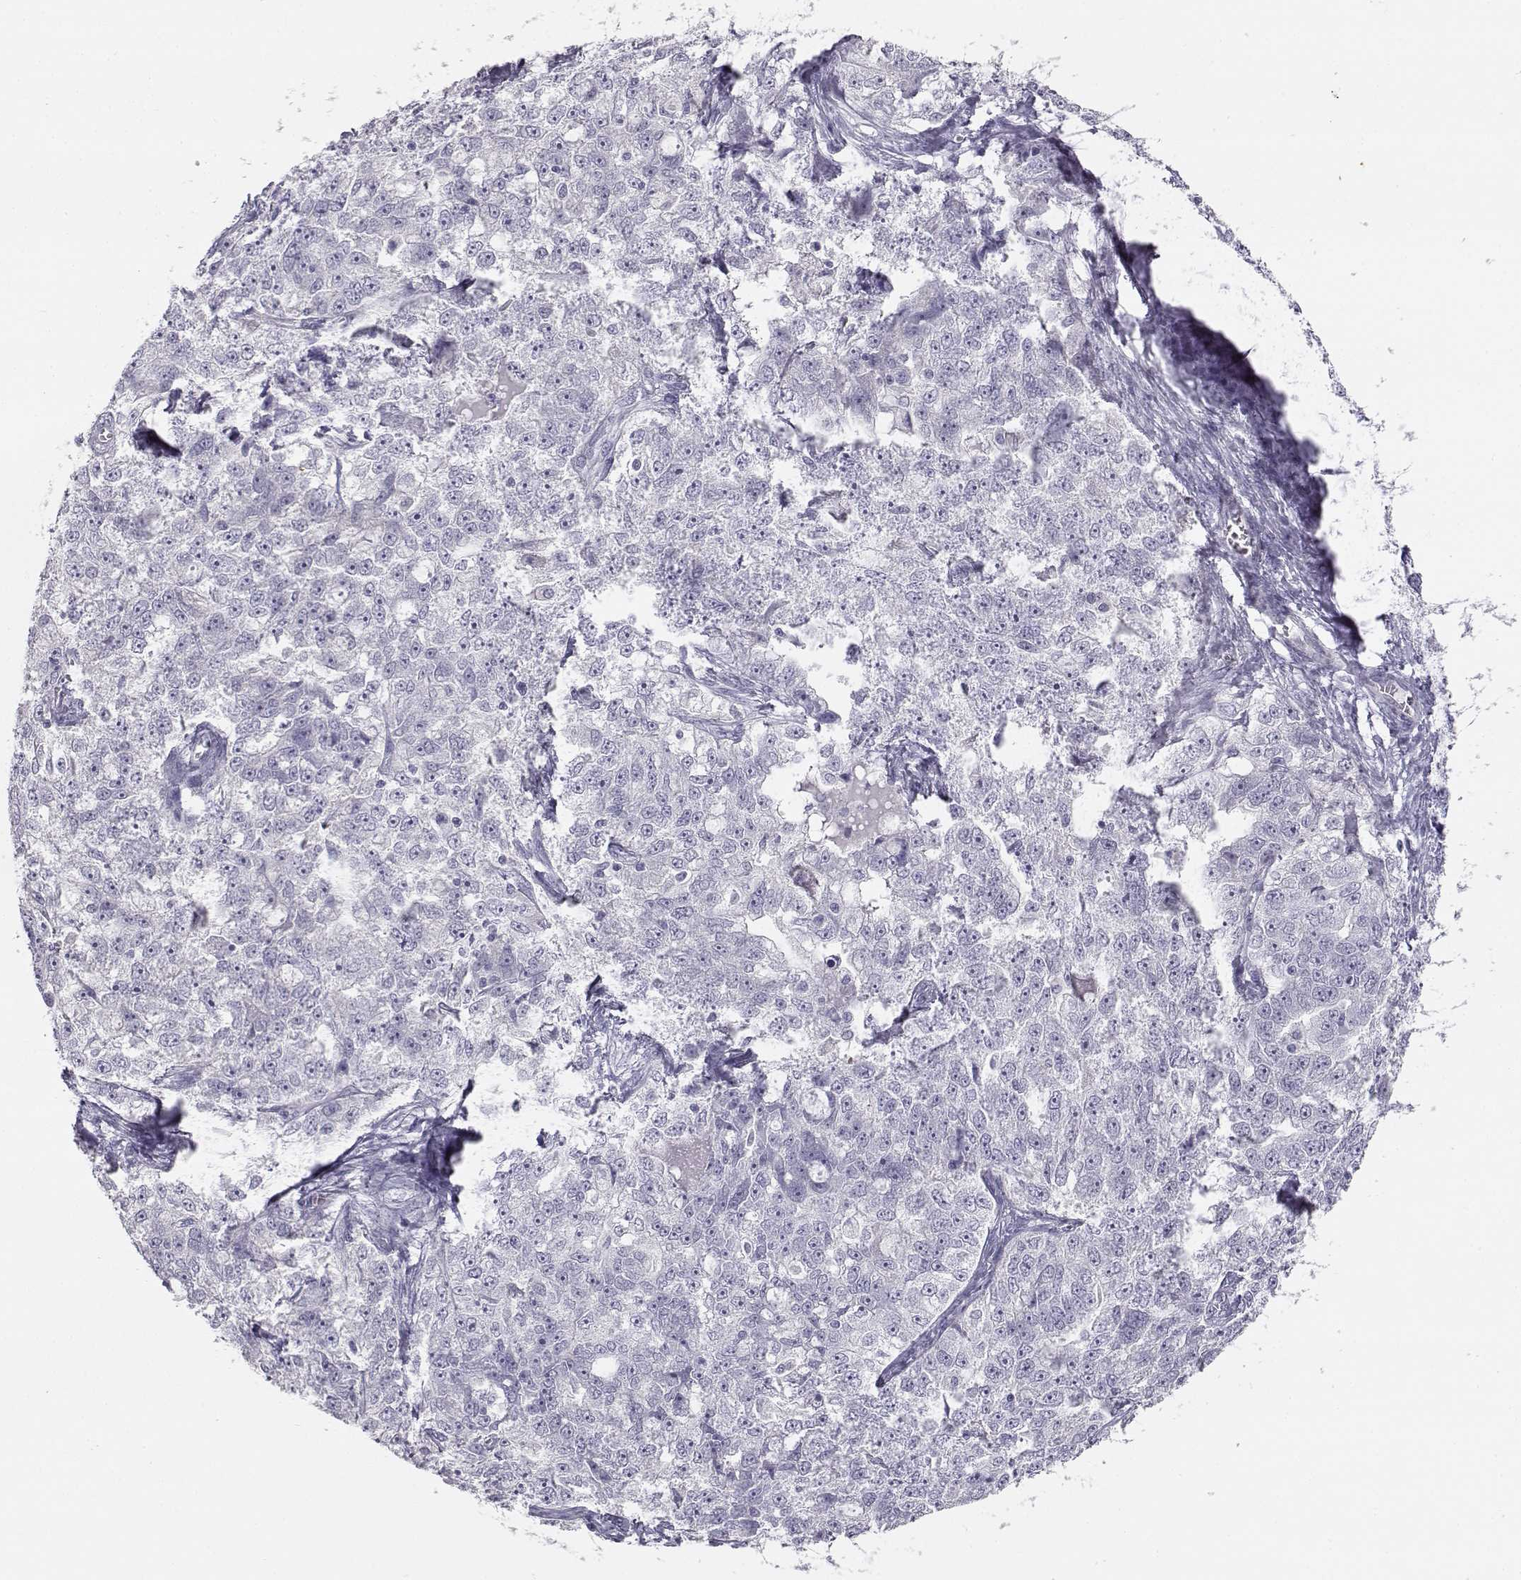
{"staining": {"intensity": "negative", "quantity": "none", "location": "none"}, "tissue": "ovarian cancer", "cell_type": "Tumor cells", "image_type": "cancer", "snomed": [{"axis": "morphology", "description": "Cystadenocarcinoma, serous, NOS"}, {"axis": "topography", "description": "Ovary"}], "caption": "Human serous cystadenocarcinoma (ovarian) stained for a protein using immunohistochemistry displays no expression in tumor cells.", "gene": "MYCBPAP", "patient": {"sex": "female", "age": 51}}